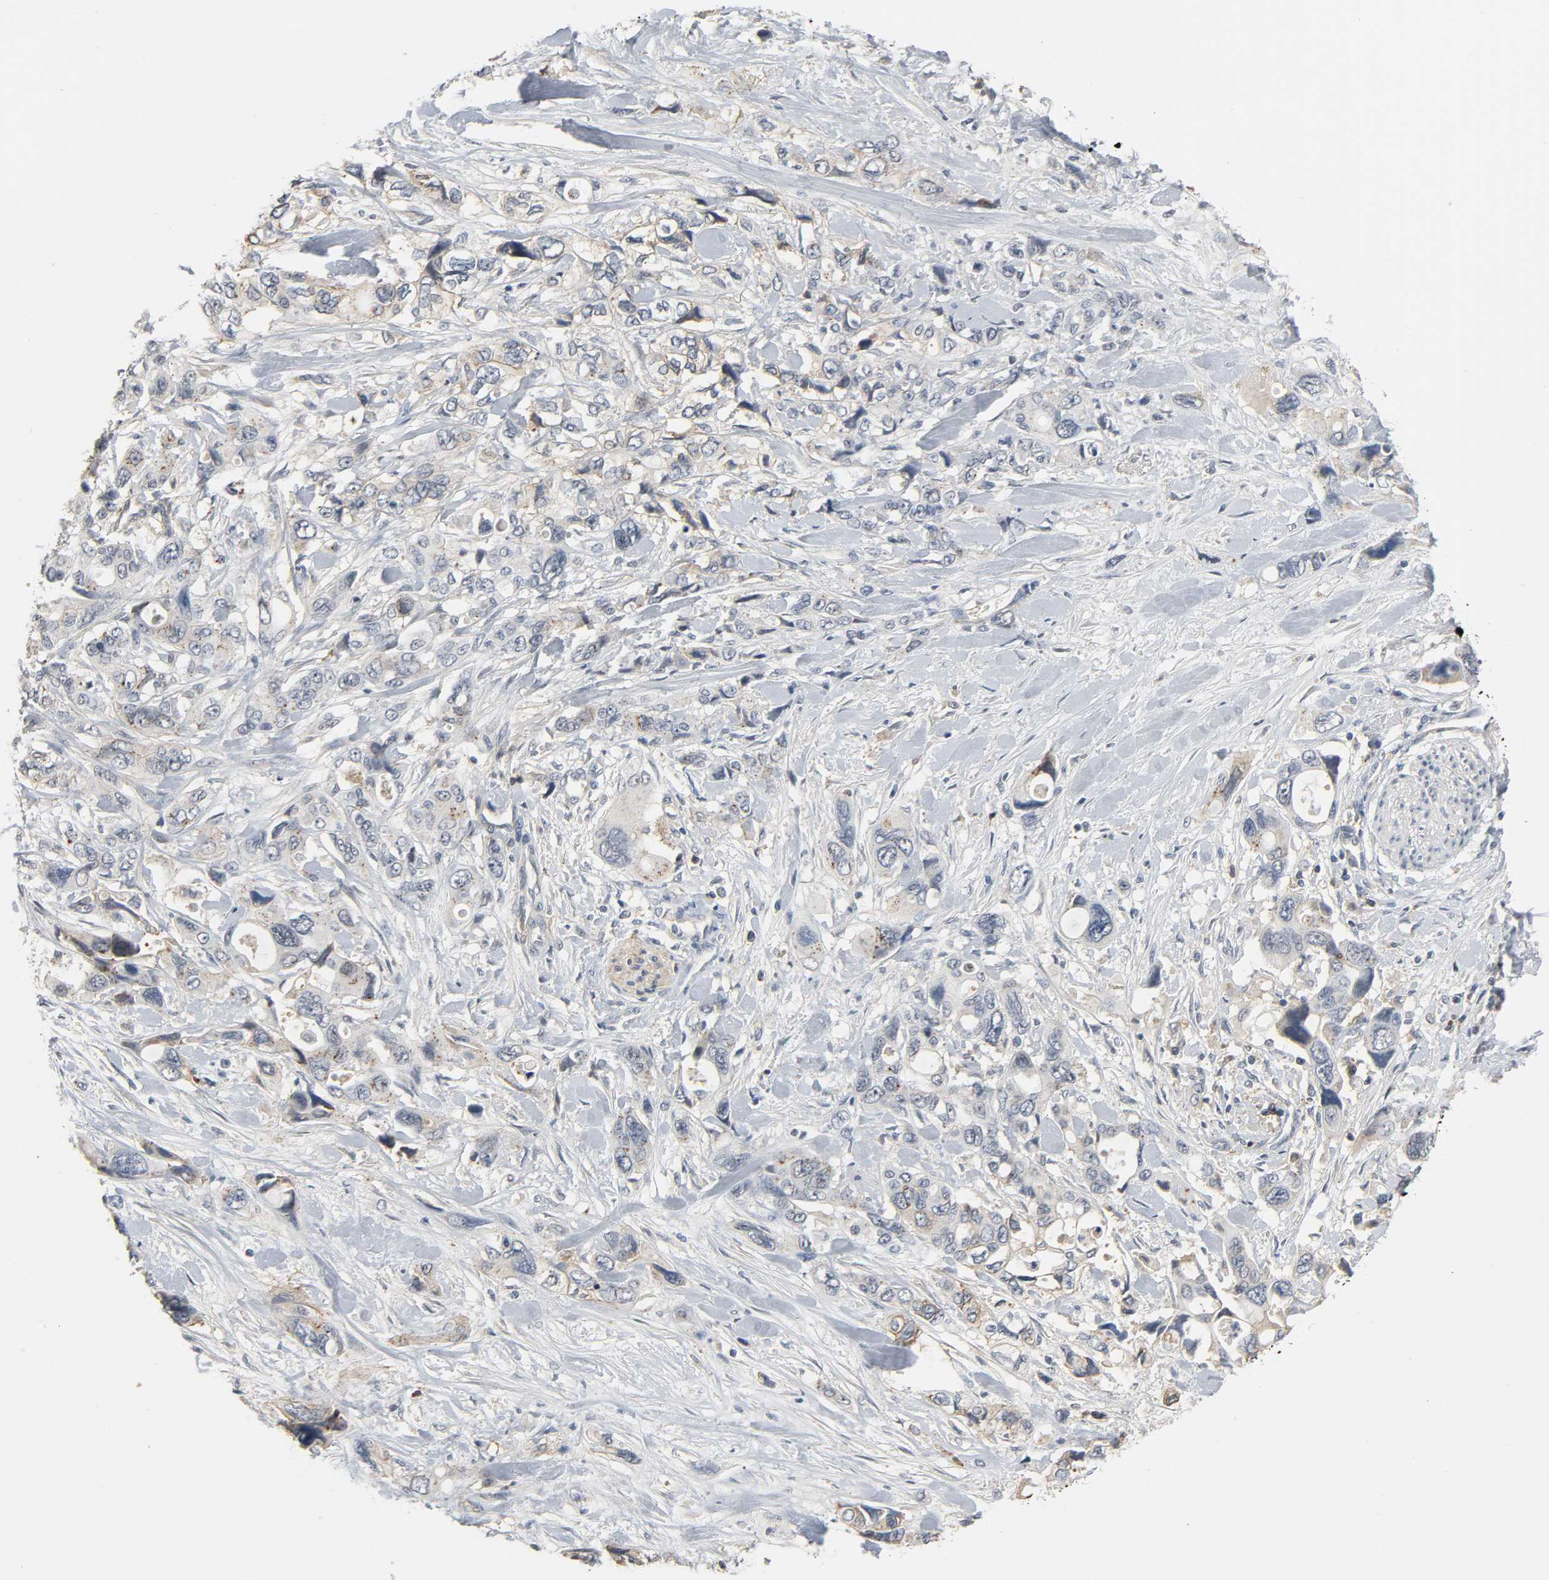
{"staining": {"intensity": "weak", "quantity": "<25%", "location": "cytoplasmic/membranous"}, "tissue": "pancreatic cancer", "cell_type": "Tumor cells", "image_type": "cancer", "snomed": [{"axis": "morphology", "description": "Adenocarcinoma, NOS"}, {"axis": "topography", "description": "Pancreas"}], "caption": "Immunohistochemistry of human pancreatic adenocarcinoma shows no positivity in tumor cells.", "gene": "CD4", "patient": {"sex": "male", "age": 46}}